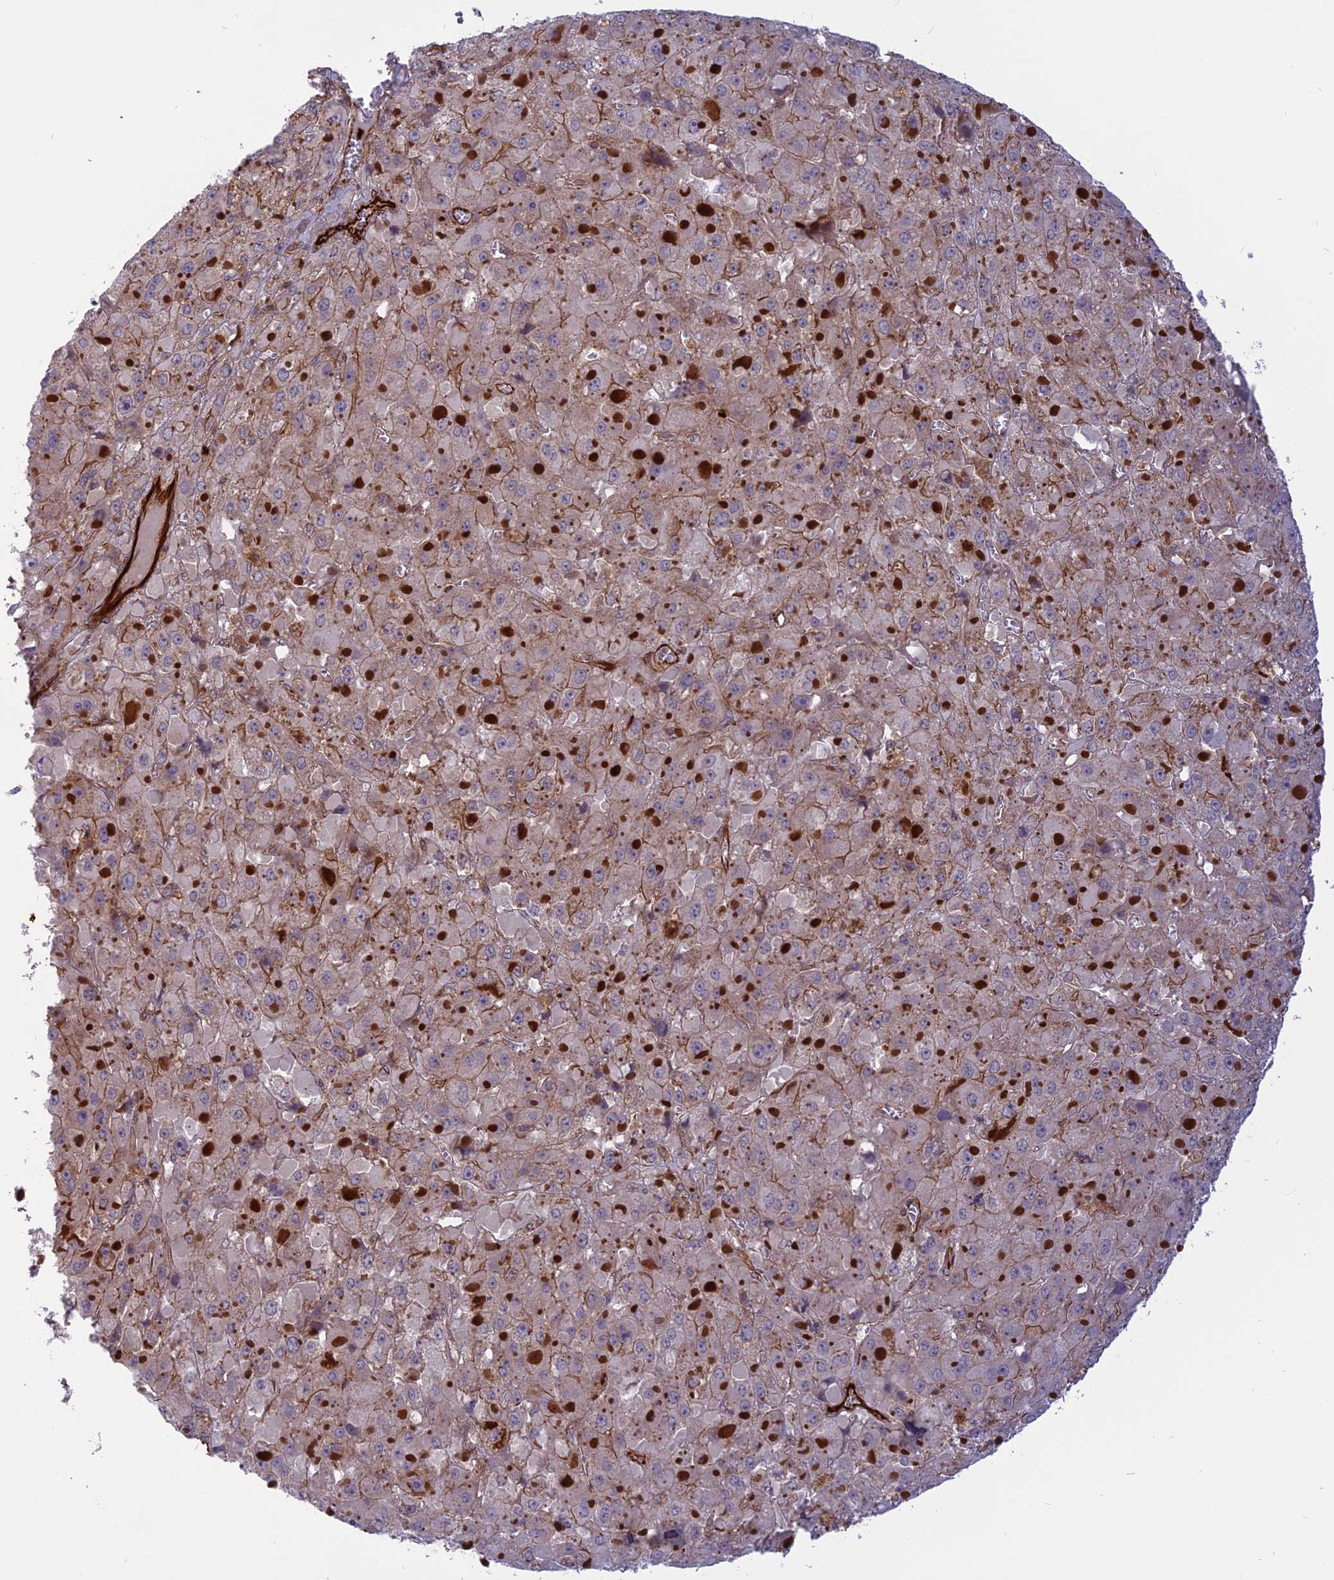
{"staining": {"intensity": "weak", "quantity": "25%-75%", "location": "cytoplasmic/membranous"}, "tissue": "liver cancer", "cell_type": "Tumor cells", "image_type": "cancer", "snomed": [{"axis": "morphology", "description": "Carcinoma, Hepatocellular, NOS"}, {"axis": "topography", "description": "Liver"}], "caption": "About 25%-75% of tumor cells in hepatocellular carcinoma (liver) demonstrate weak cytoplasmic/membranous protein staining as visualized by brown immunohistochemical staining.", "gene": "PHLDB3", "patient": {"sex": "female", "age": 73}}